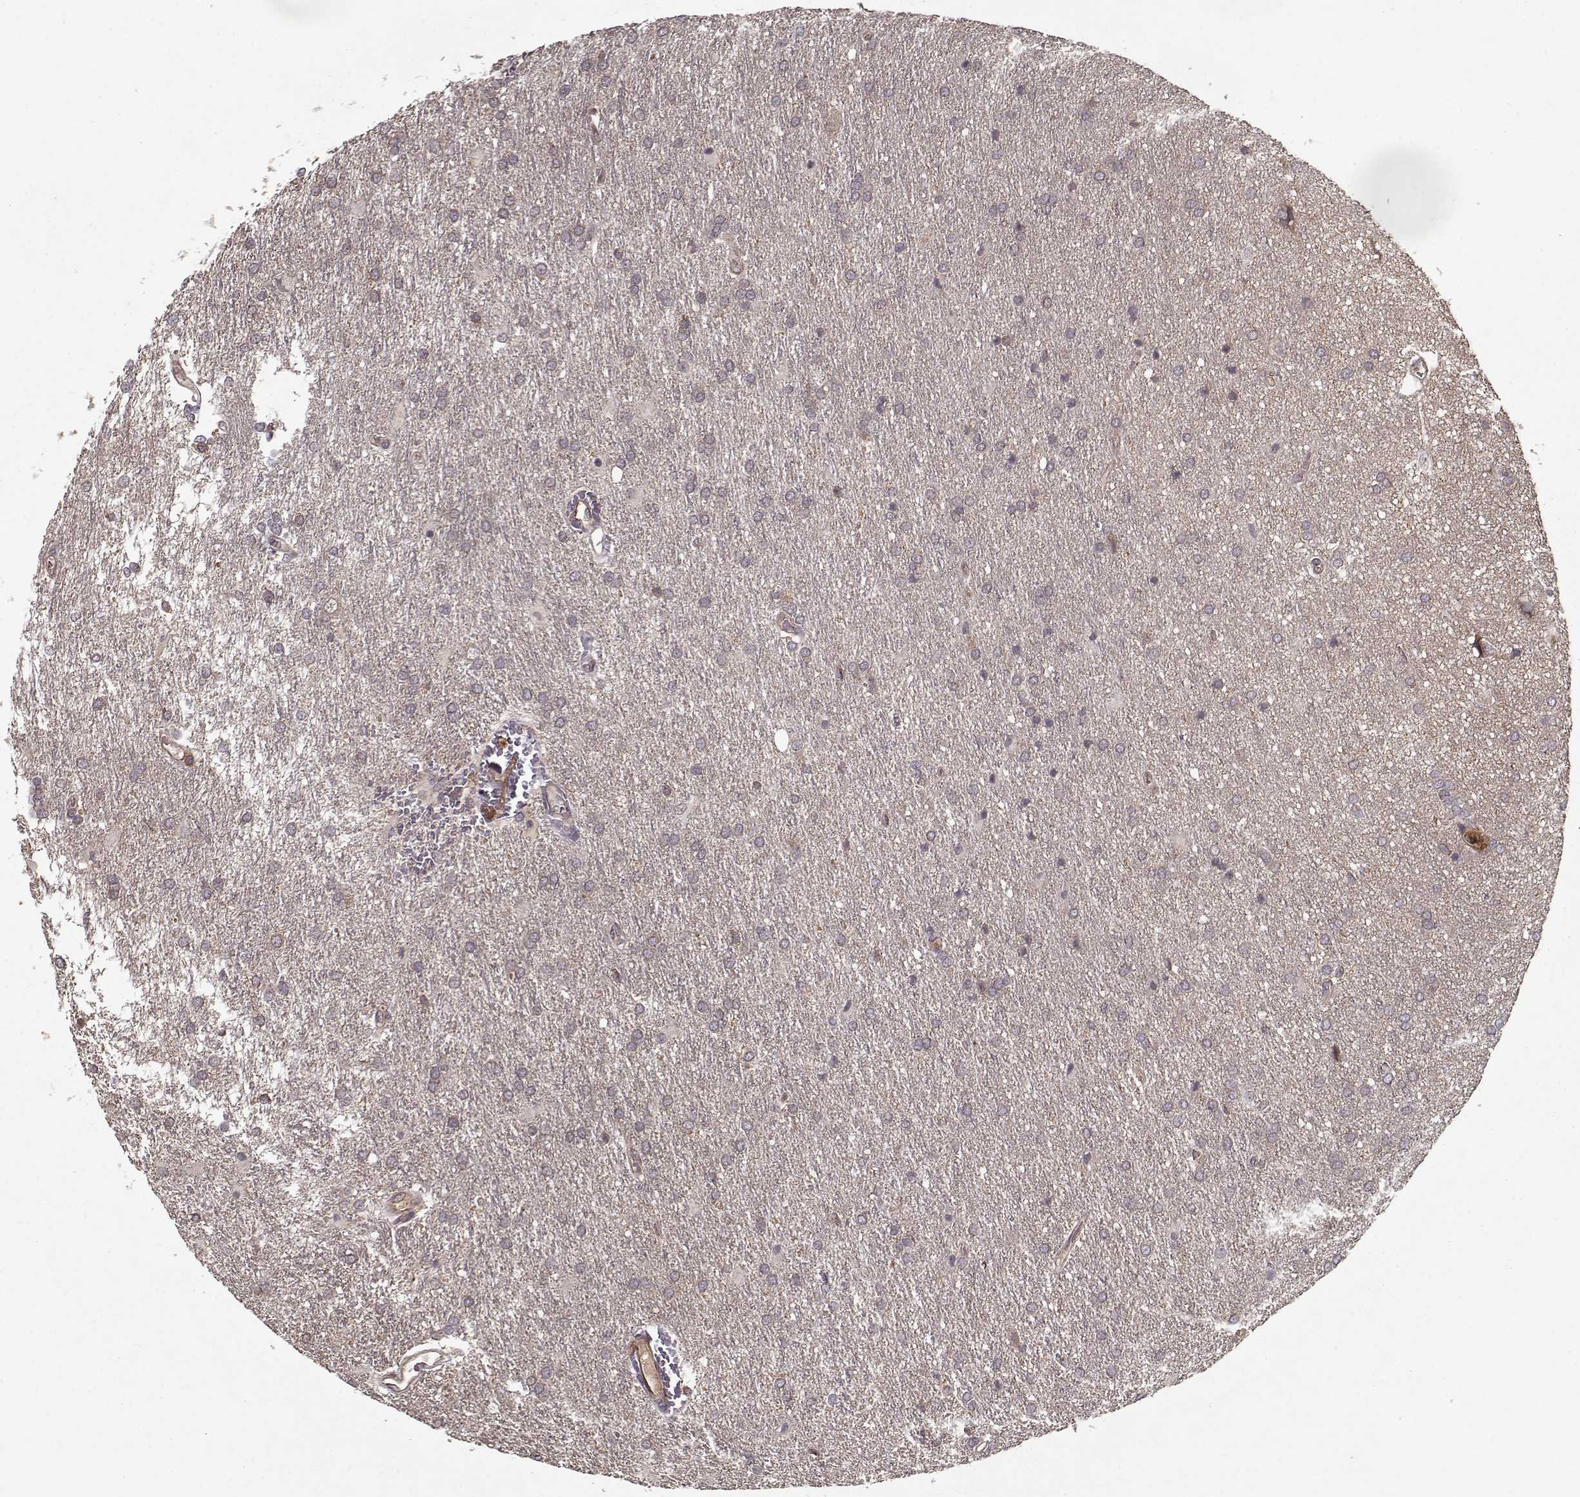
{"staining": {"intensity": "negative", "quantity": "none", "location": "none"}, "tissue": "glioma", "cell_type": "Tumor cells", "image_type": "cancer", "snomed": [{"axis": "morphology", "description": "Glioma, malignant, Low grade"}, {"axis": "topography", "description": "Brain"}], "caption": "High magnification brightfield microscopy of malignant low-grade glioma stained with DAB (3,3'-diaminobenzidine) (brown) and counterstained with hematoxylin (blue): tumor cells show no significant expression.", "gene": "PPP1R12A", "patient": {"sex": "female", "age": 32}}